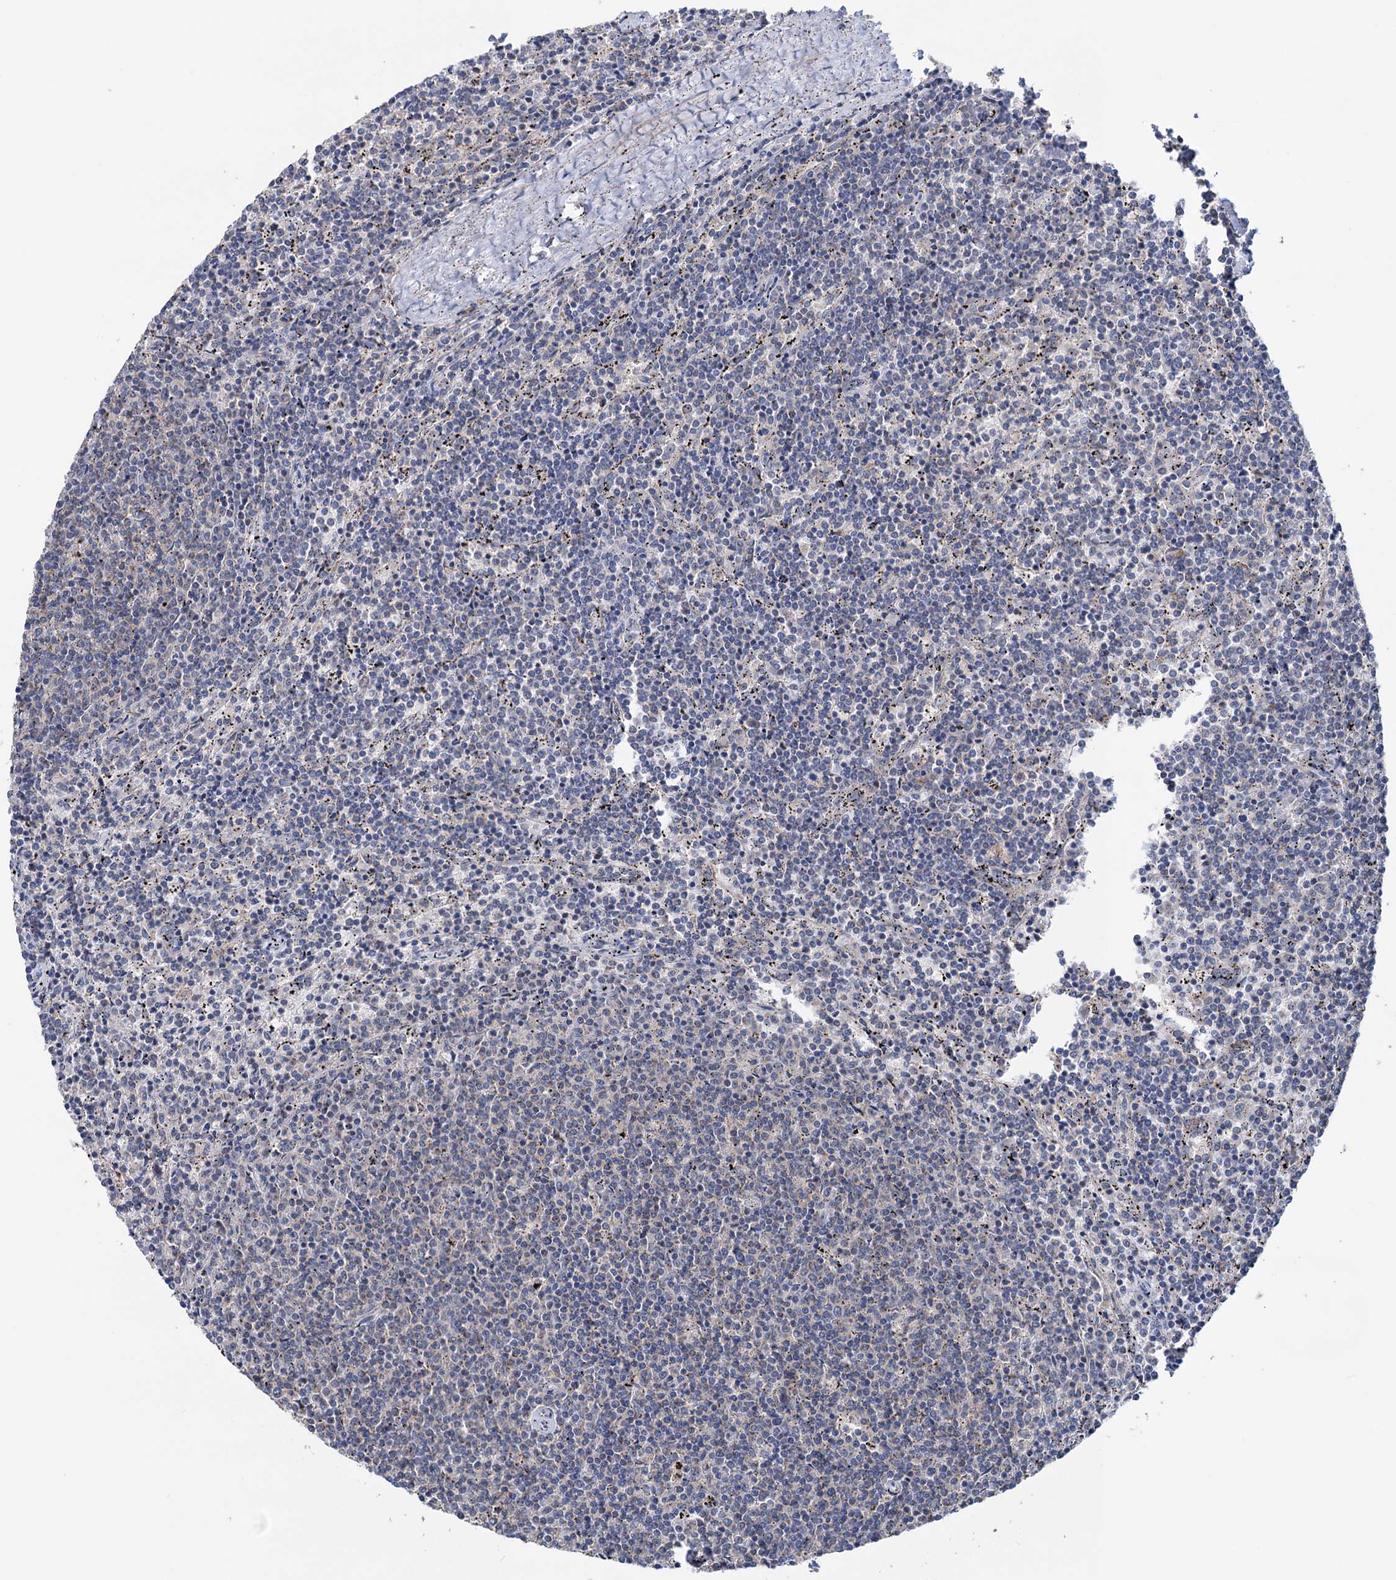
{"staining": {"intensity": "negative", "quantity": "none", "location": "none"}, "tissue": "lymphoma", "cell_type": "Tumor cells", "image_type": "cancer", "snomed": [{"axis": "morphology", "description": "Malignant lymphoma, non-Hodgkin's type, Low grade"}, {"axis": "topography", "description": "Spleen"}], "caption": "The photomicrograph displays no staining of tumor cells in lymphoma.", "gene": "HTR3B", "patient": {"sex": "female", "age": 50}}